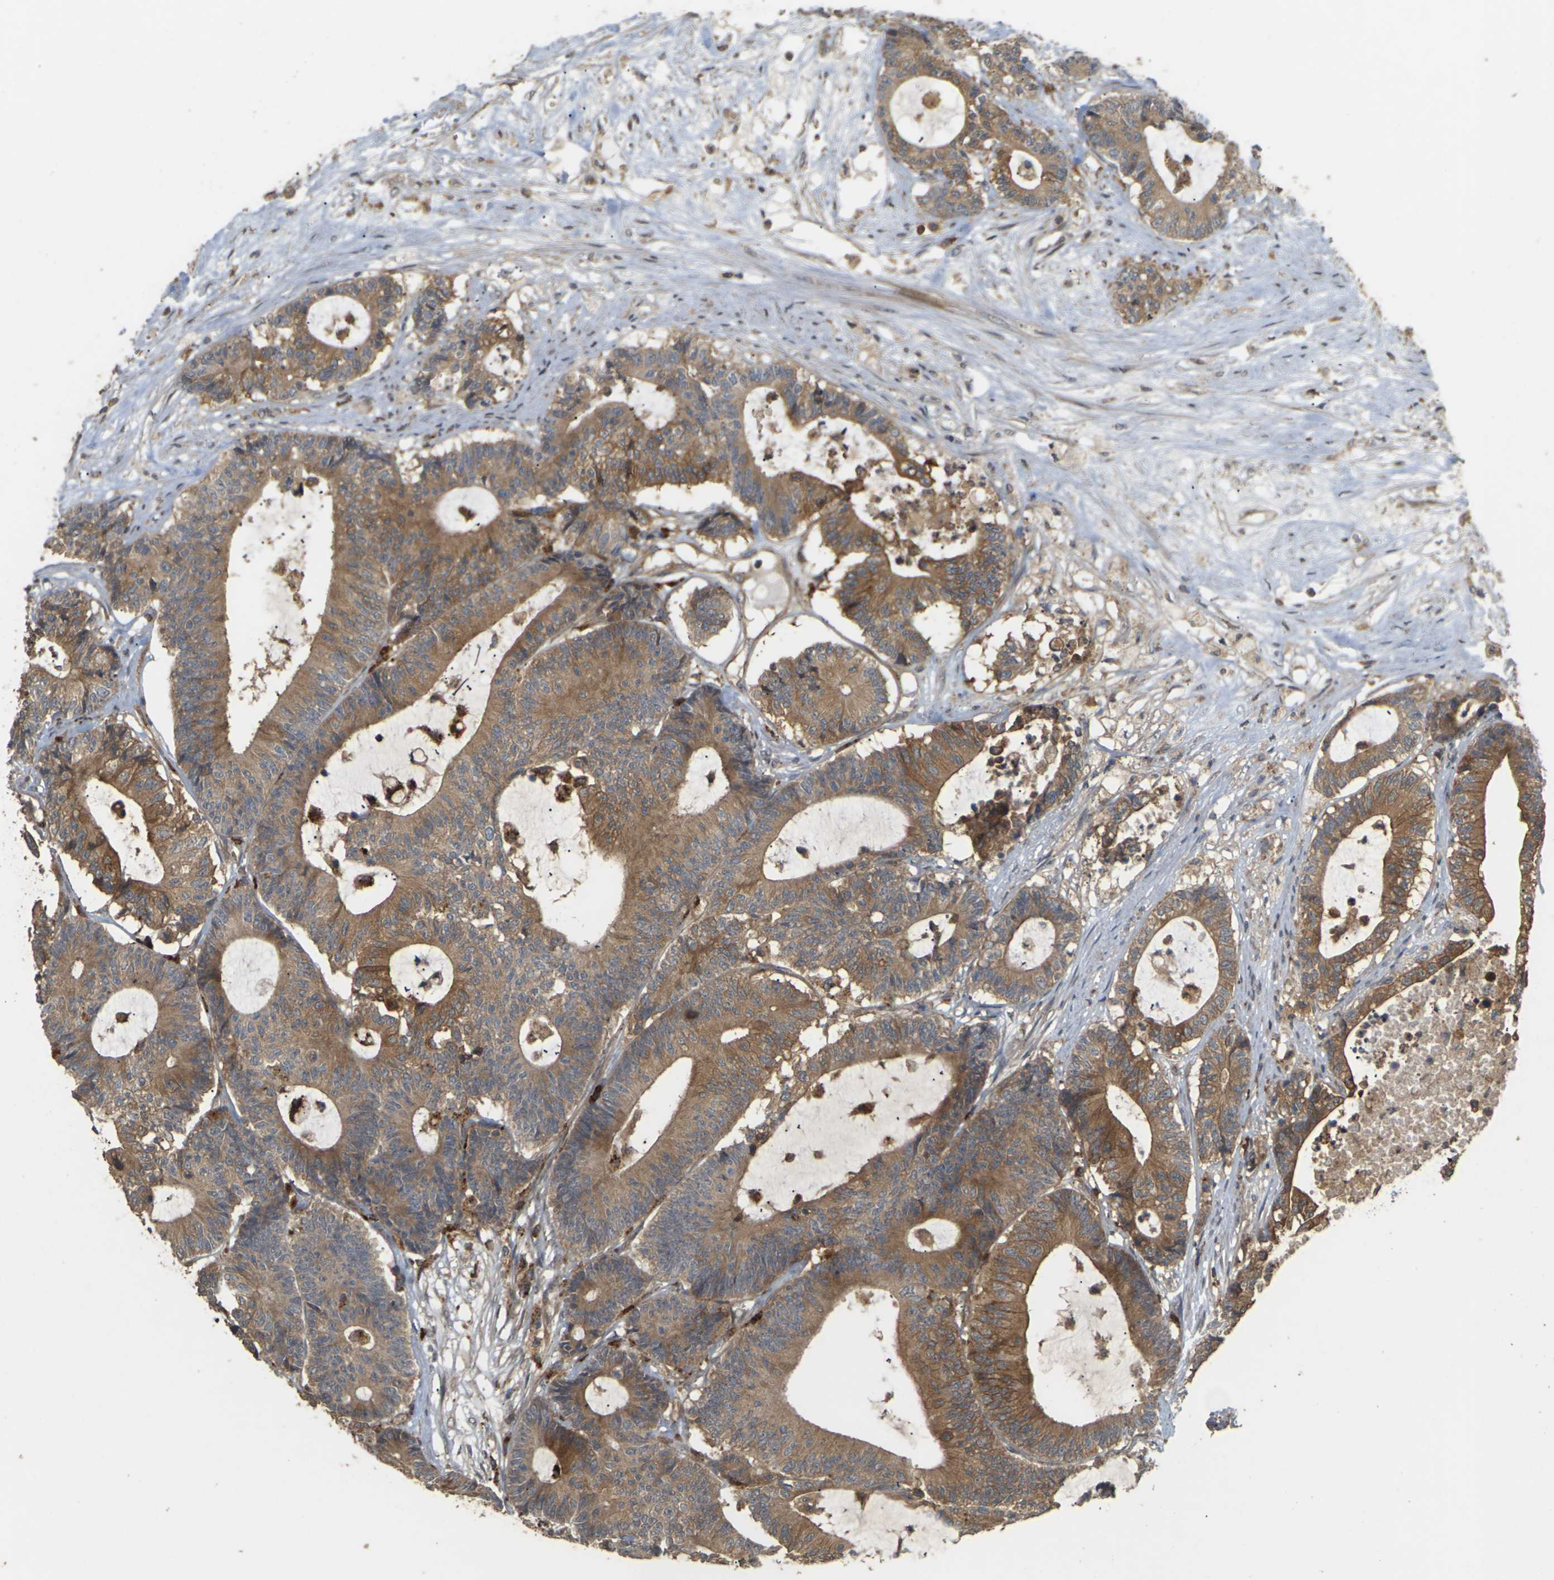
{"staining": {"intensity": "moderate", "quantity": ">75%", "location": "cytoplasmic/membranous"}, "tissue": "colorectal cancer", "cell_type": "Tumor cells", "image_type": "cancer", "snomed": [{"axis": "morphology", "description": "Adenocarcinoma, NOS"}, {"axis": "topography", "description": "Colon"}], "caption": "Immunohistochemical staining of human colorectal cancer (adenocarcinoma) demonstrates moderate cytoplasmic/membranous protein staining in about >75% of tumor cells. (DAB IHC, brown staining for protein, blue staining for nuclei).", "gene": "KSR1", "patient": {"sex": "female", "age": 84}}